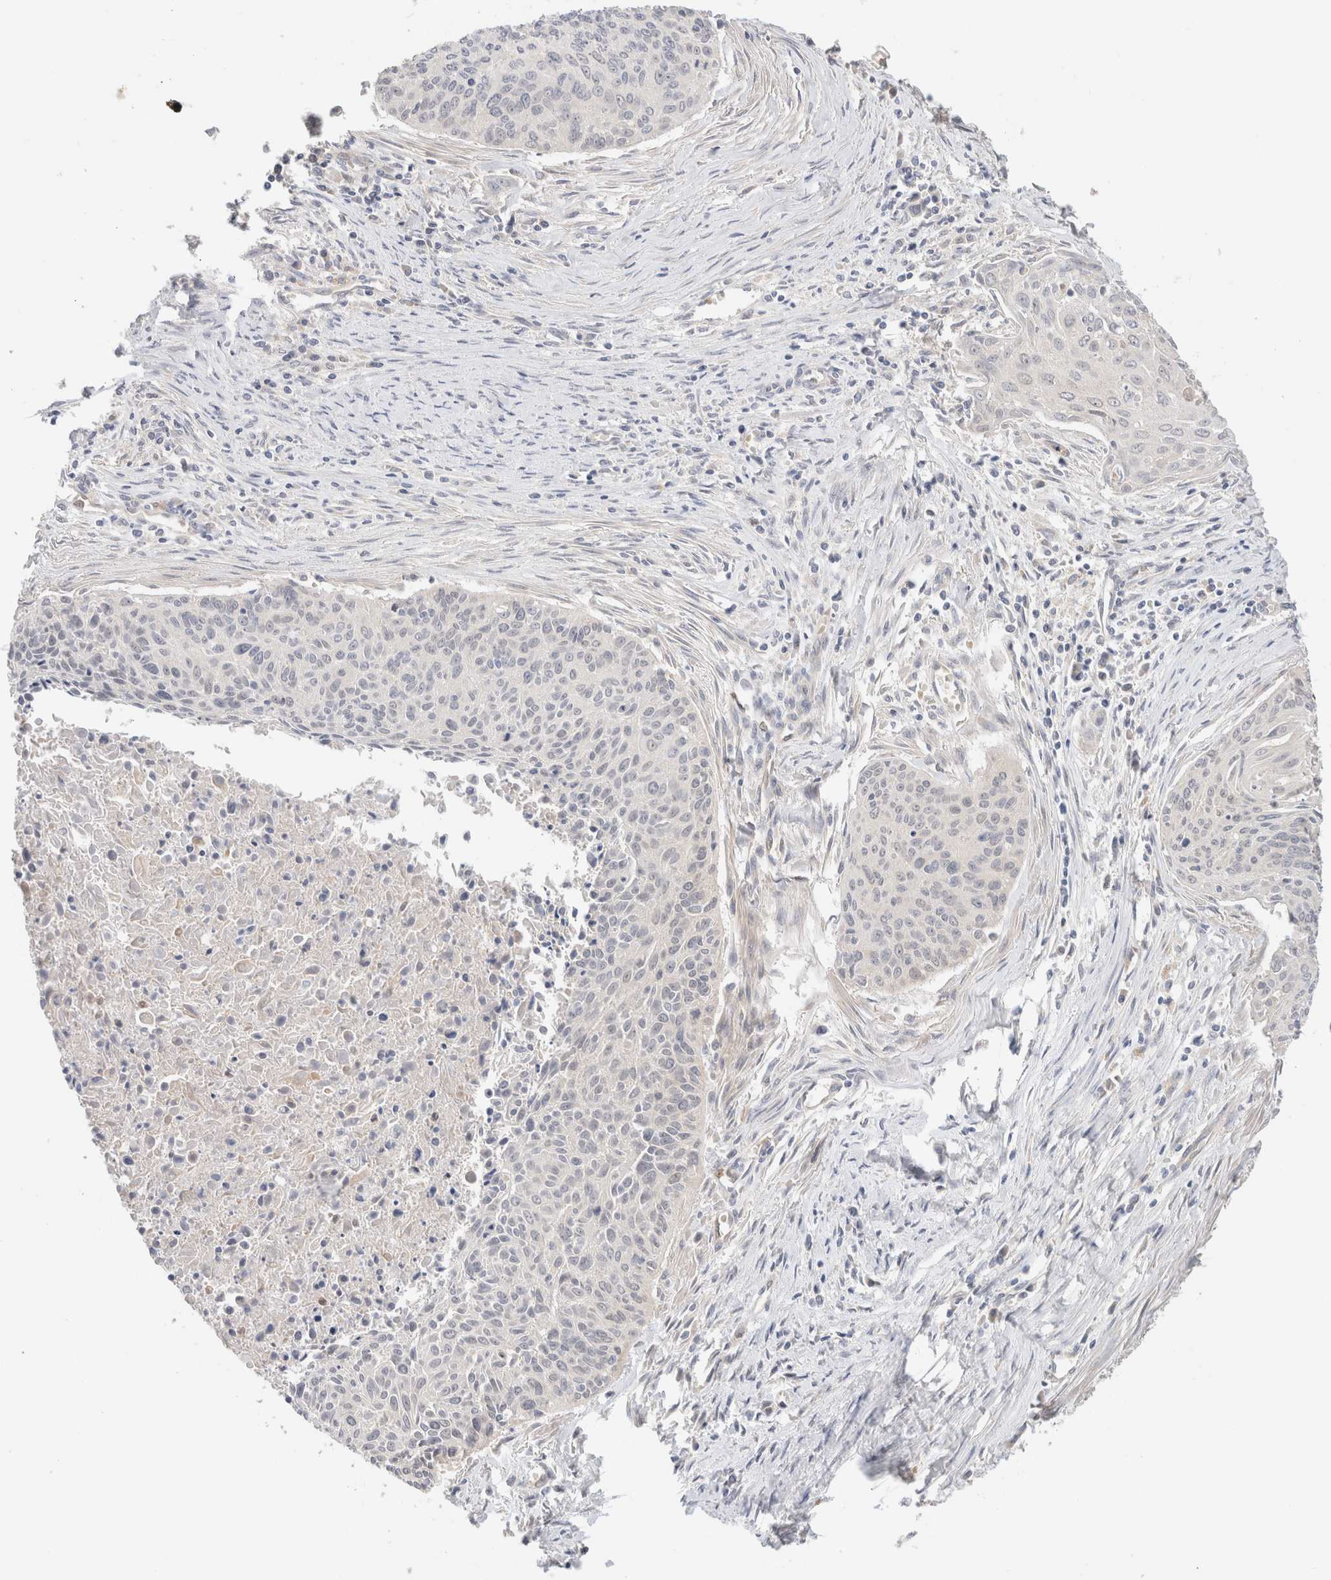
{"staining": {"intensity": "negative", "quantity": "none", "location": "none"}, "tissue": "cervical cancer", "cell_type": "Tumor cells", "image_type": "cancer", "snomed": [{"axis": "morphology", "description": "Squamous cell carcinoma, NOS"}, {"axis": "topography", "description": "Cervix"}], "caption": "Human squamous cell carcinoma (cervical) stained for a protein using immunohistochemistry reveals no positivity in tumor cells.", "gene": "CA13", "patient": {"sex": "female", "age": 55}}